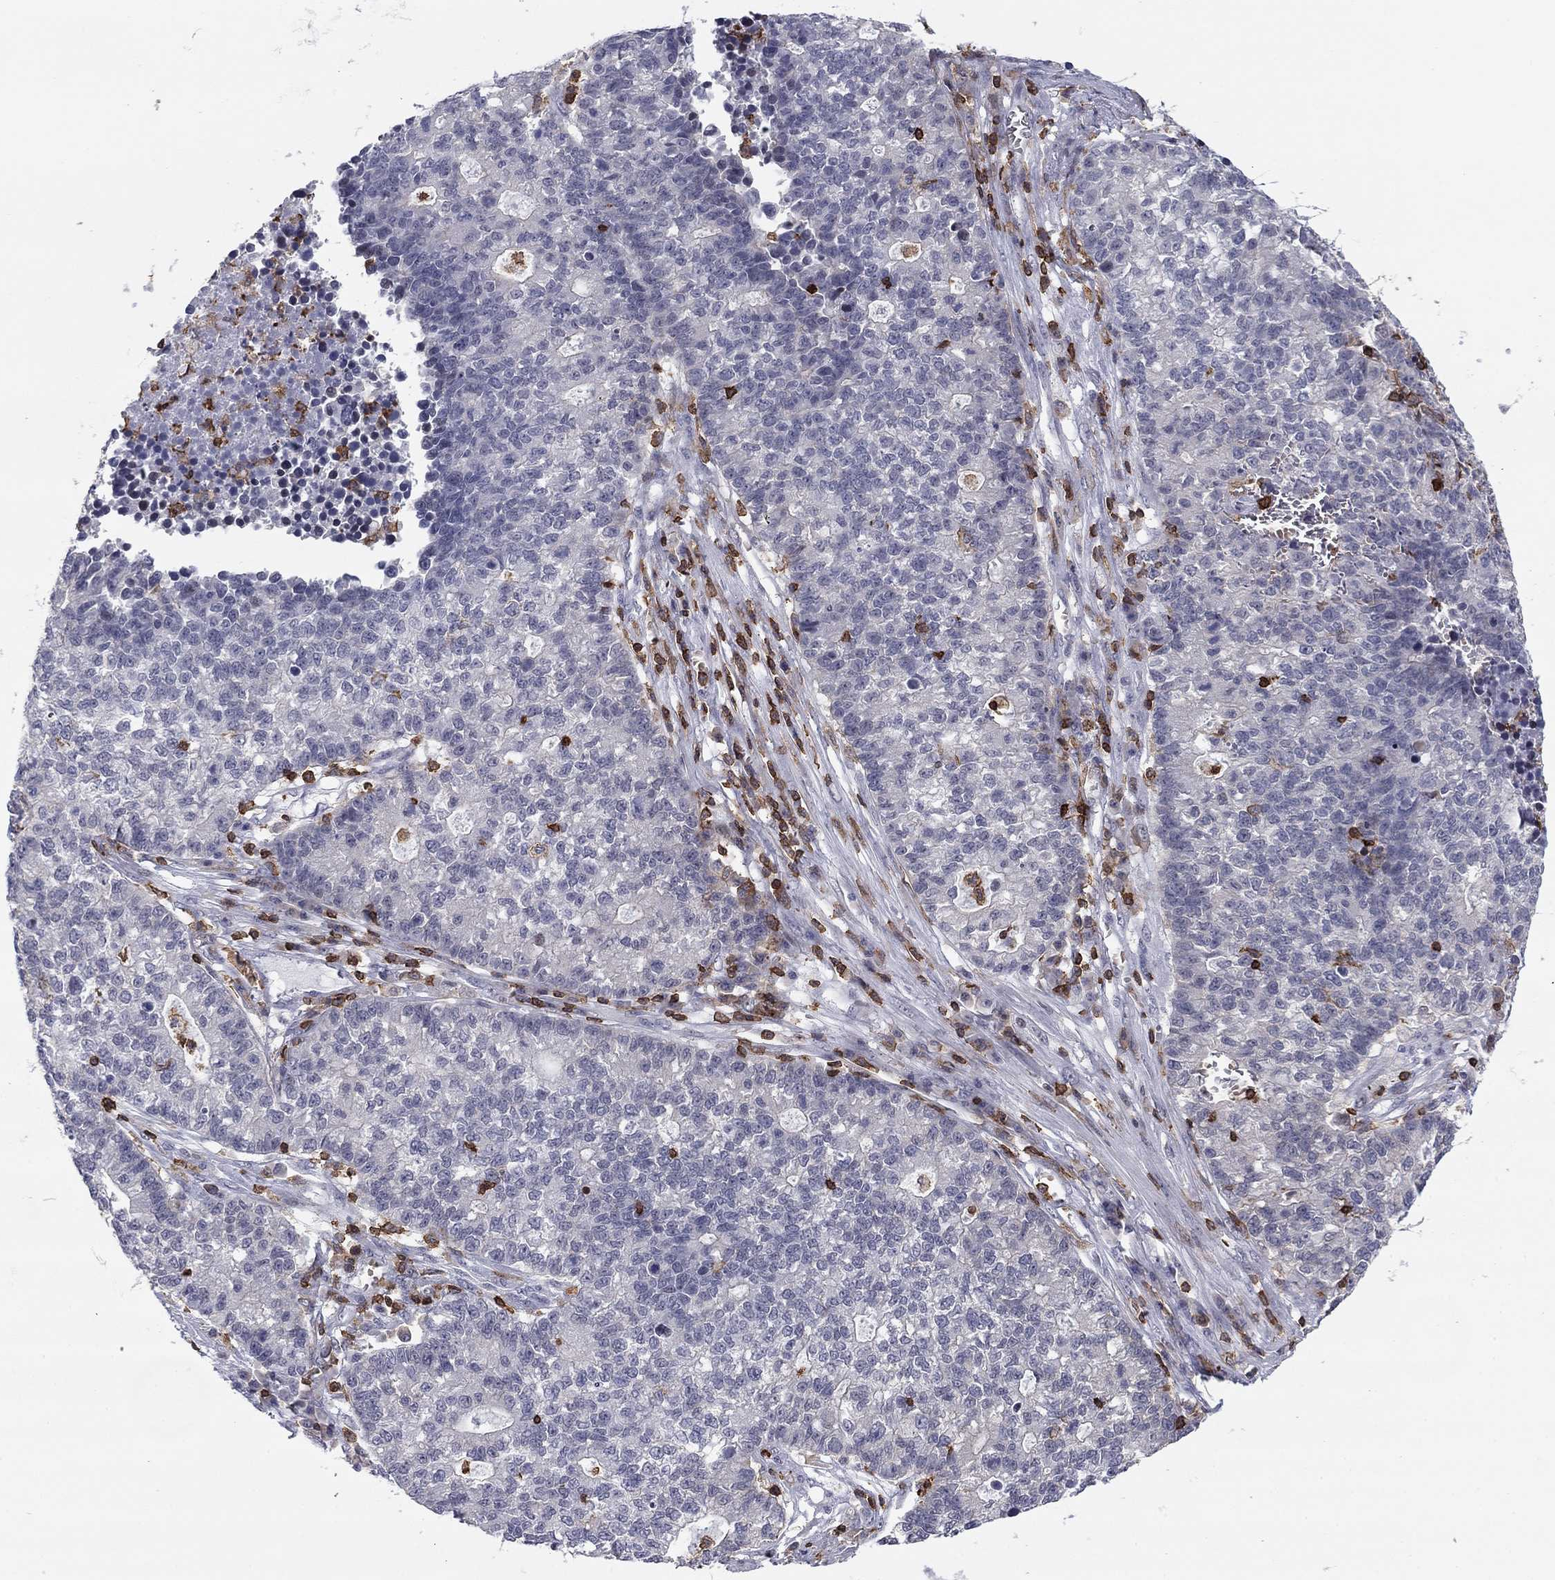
{"staining": {"intensity": "negative", "quantity": "none", "location": "none"}, "tissue": "lung cancer", "cell_type": "Tumor cells", "image_type": "cancer", "snomed": [{"axis": "morphology", "description": "Adenocarcinoma, NOS"}, {"axis": "topography", "description": "Lung"}], "caption": "Immunohistochemistry micrograph of neoplastic tissue: adenocarcinoma (lung) stained with DAB (3,3'-diaminobenzidine) displays no significant protein positivity in tumor cells. The staining was performed using DAB (3,3'-diaminobenzidine) to visualize the protein expression in brown, while the nuclei were stained in blue with hematoxylin (Magnification: 20x).", "gene": "ARHGAP27", "patient": {"sex": "male", "age": 57}}